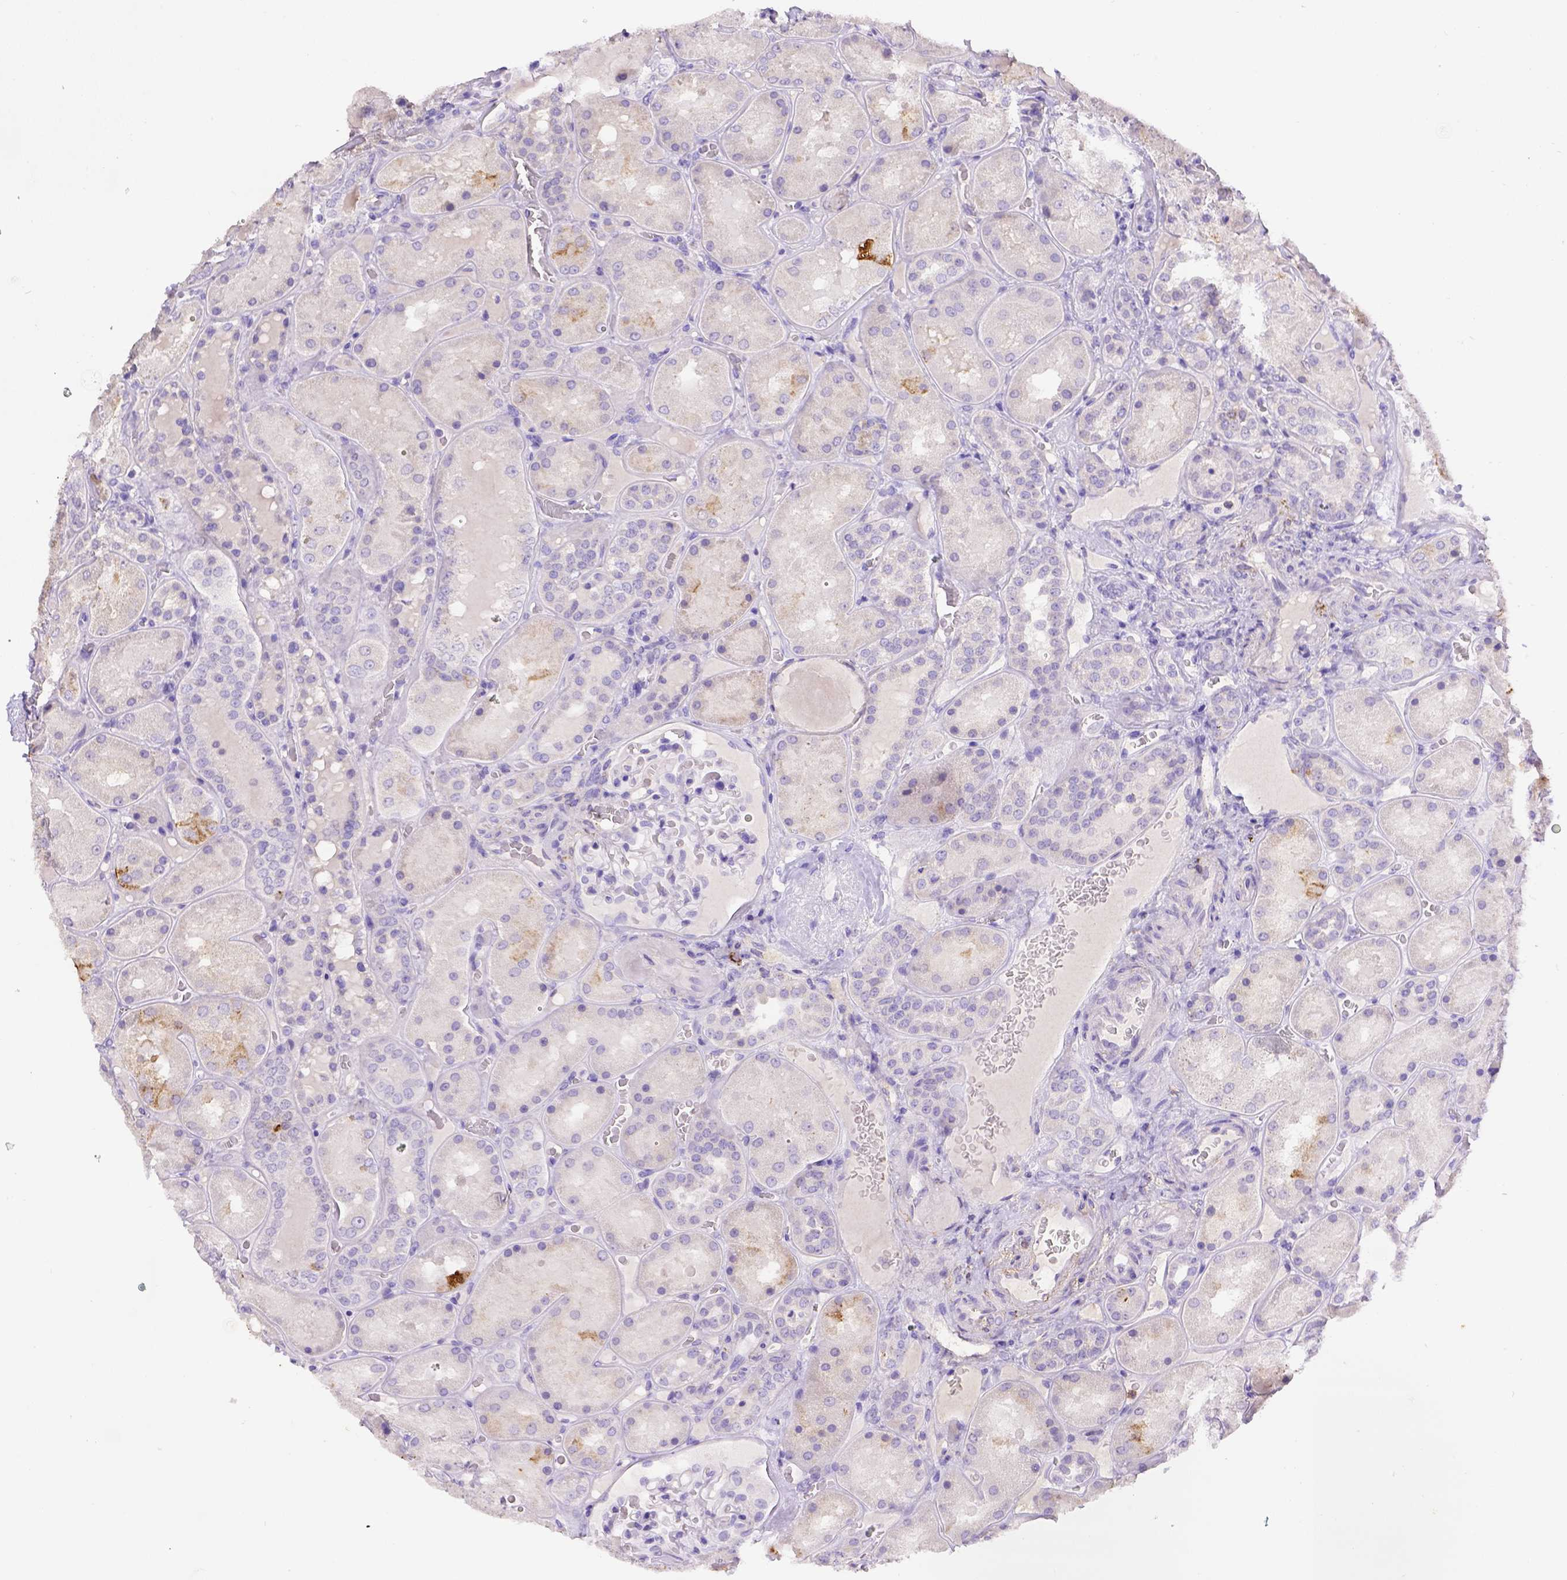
{"staining": {"intensity": "negative", "quantity": "none", "location": "none"}, "tissue": "kidney", "cell_type": "Cells in glomeruli", "image_type": "normal", "snomed": [{"axis": "morphology", "description": "Normal tissue, NOS"}, {"axis": "topography", "description": "Kidney"}], "caption": "This is an immunohistochemistry micrograph of normal human kidney. There is no expression in cells in glomeruli.", "gene": "B3GAT1", "patient": {"sex": "male", "age": 73}}